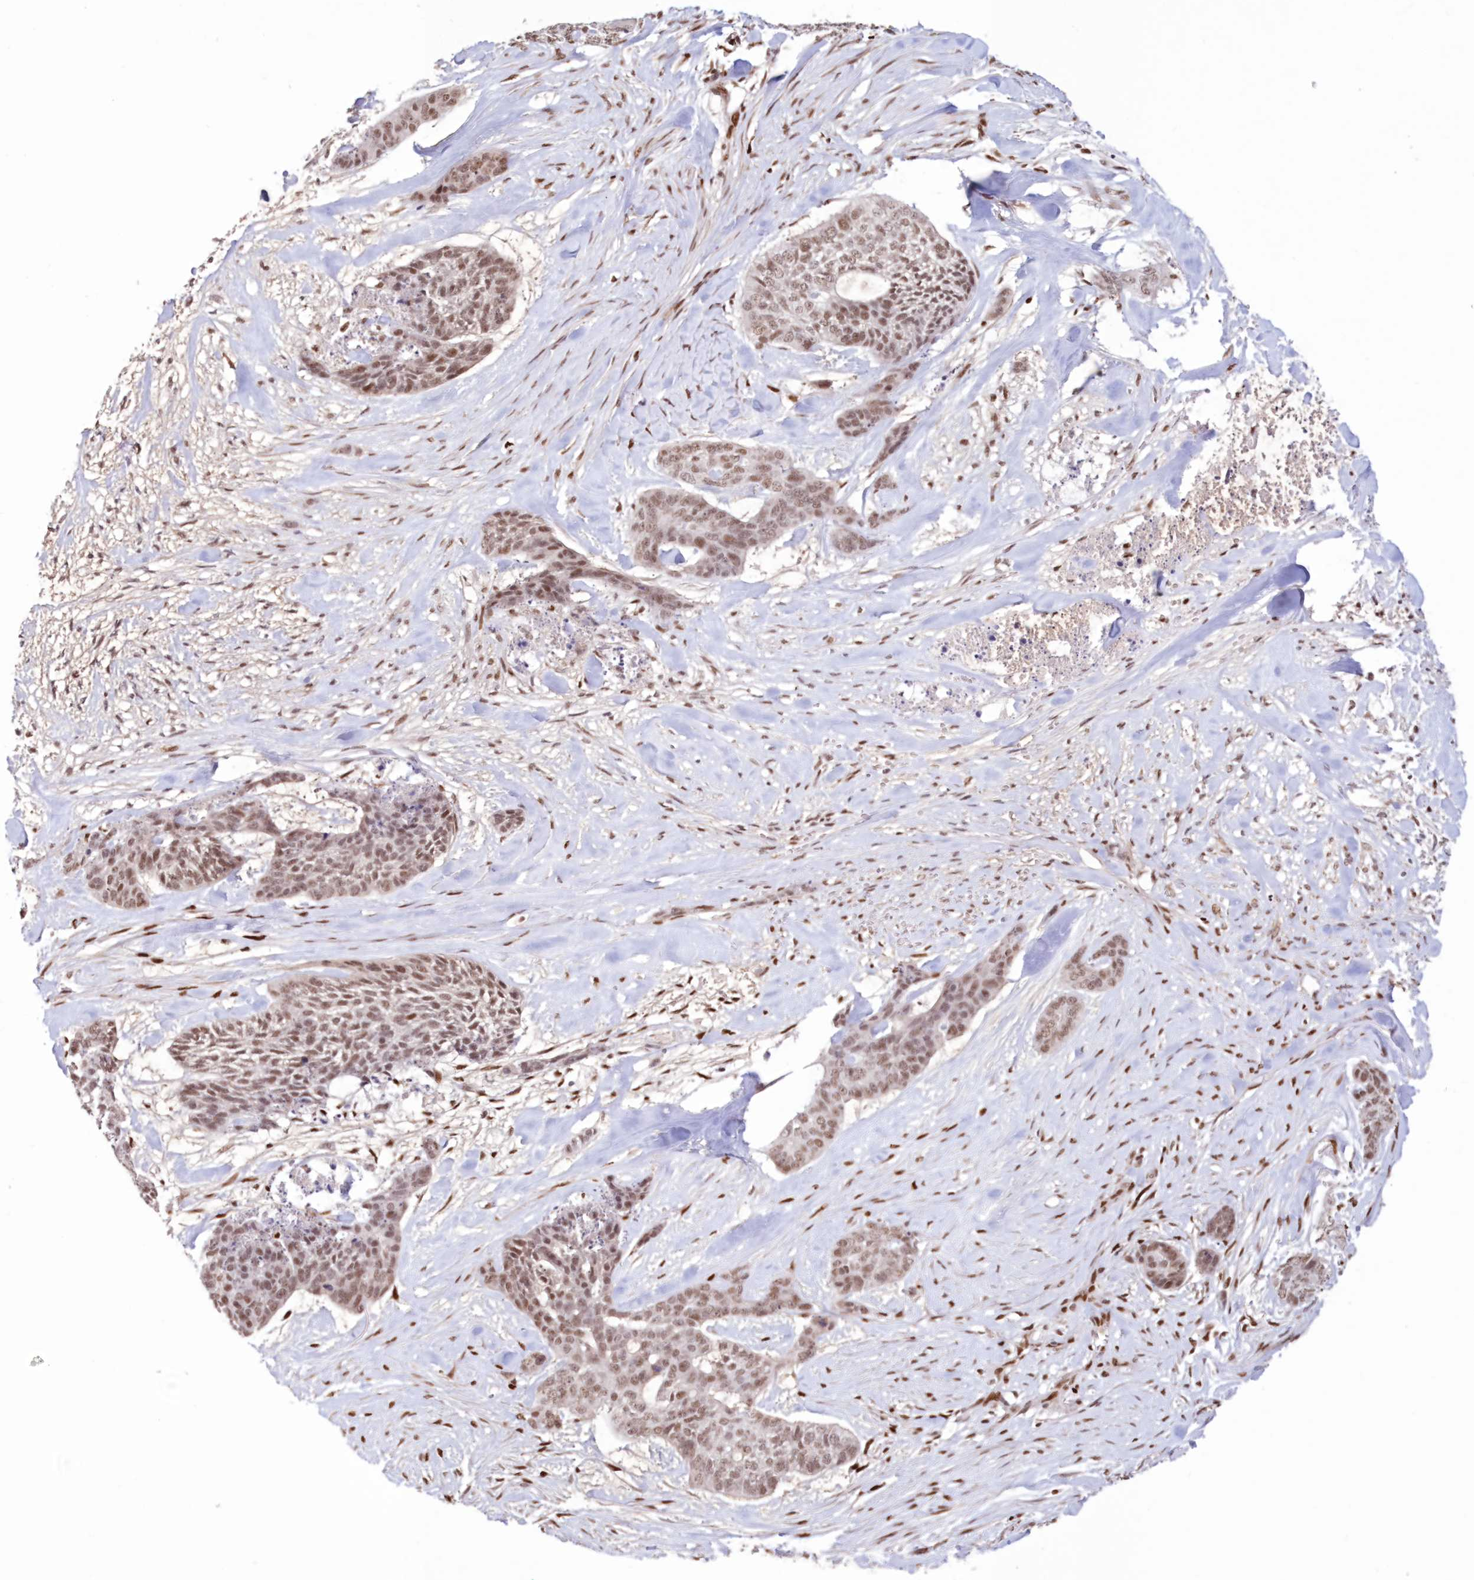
{"staining": {"intensity": "moderate", "quantity": ">75%", "location": "nuclear"}, "tissue": "skin cancer", "cell_type": "Tumor cells", "image_type": "cancer", "snomed": [{"axis": "morphology", "description": "Basal cell carcinoma"}, {"axis": "topography", "description": "Skin"}], "caption": "Protein staining reveals moderate nuclear expression in approximately >75% of tumor cells in skin basal cell carcinoma.", "gene": "POLR2B", "patient": {"sex": "female", "age": 64}}